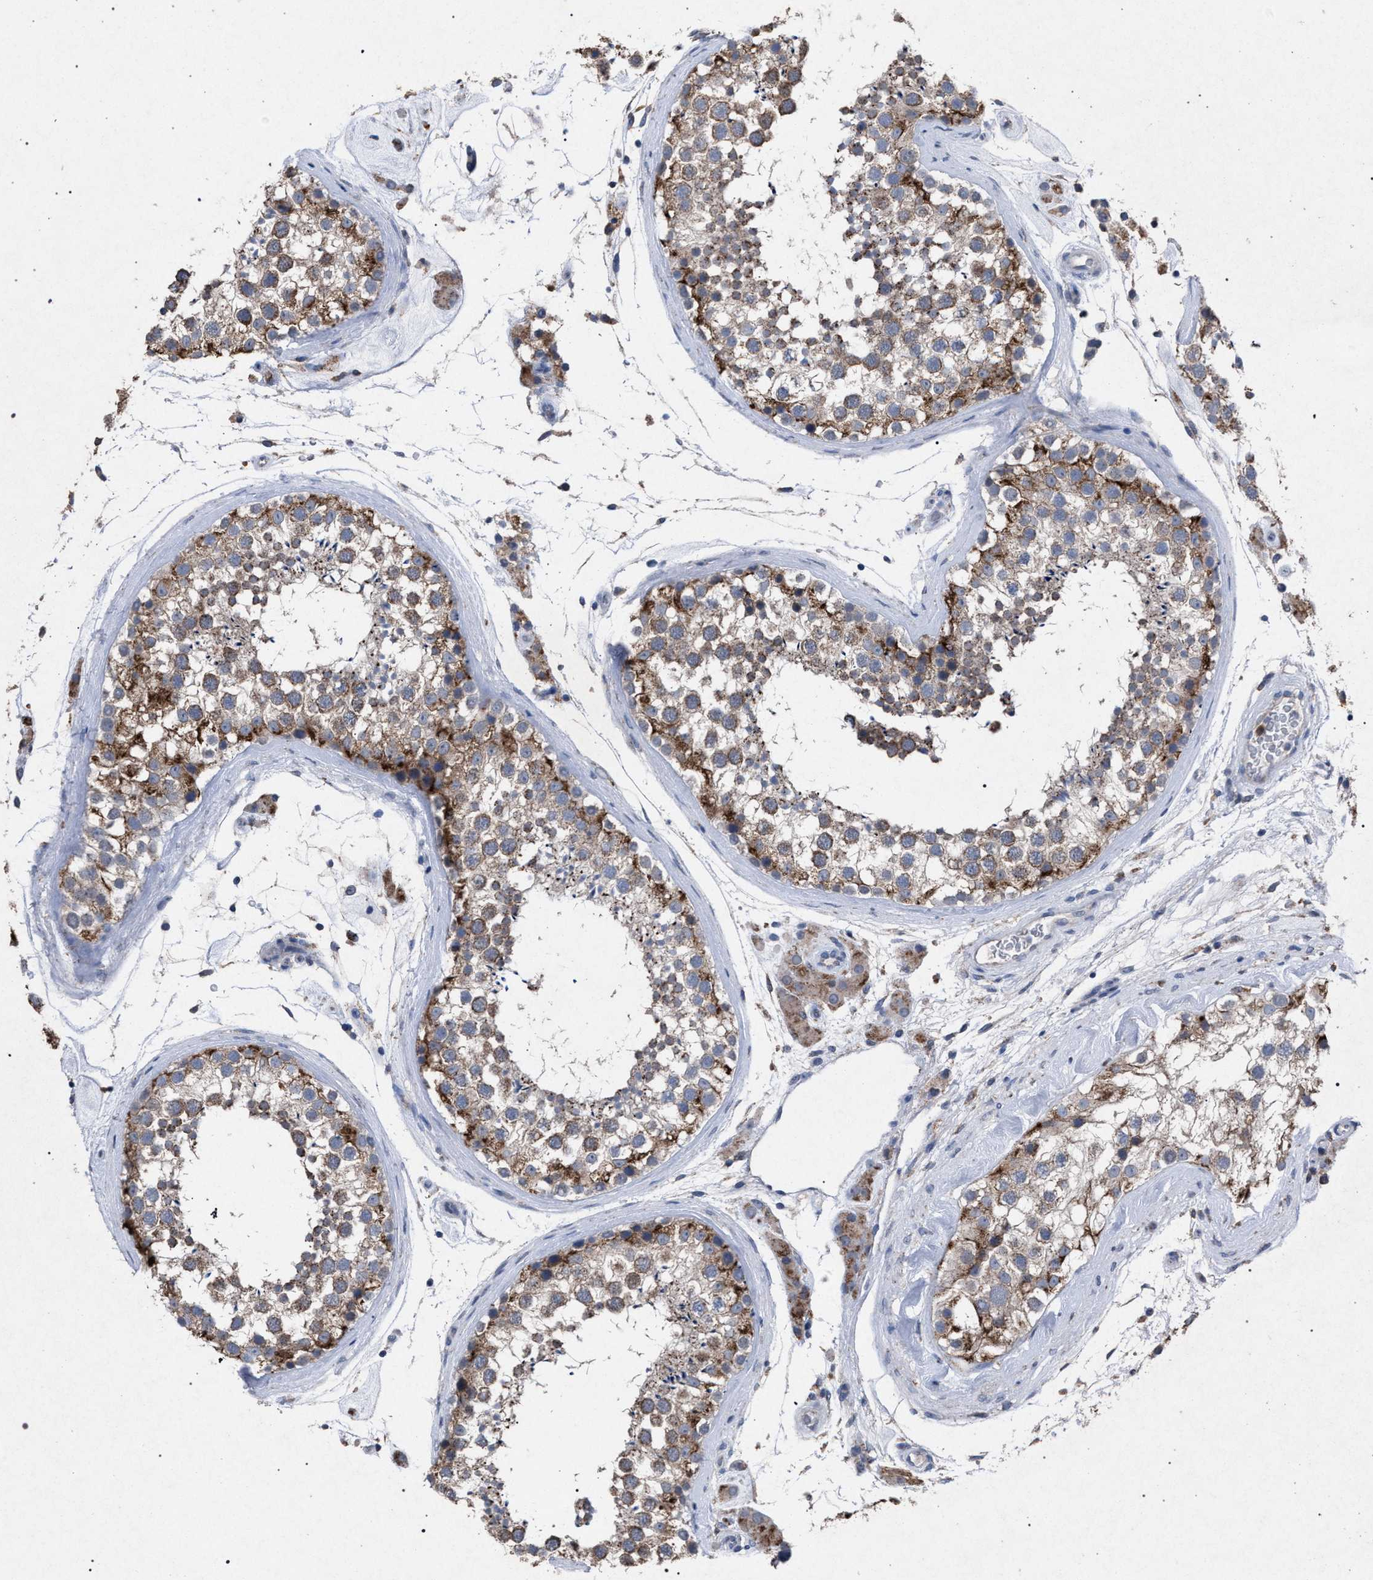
{"staining": {"intensity": "moderate", "quantity": ">75%", "location": "cytoplasmic/membranous"}, "tissue": "testis", "cell_type": "Cells in seminiferous ducts", "image_type": "normal", "snomed": [{"axis": "morphology", "description": "Normal tissue, NOS"}, {"axis": "topography", "description": "Testis"}], "caption": "A histopathology image of testis stained for a protein reveals moderate cytoplasmic/membranous brown staining in cells in seminiferous ducts.", "gene": "HSD17B4", "patient": {"sex": "male", "age": 46}}